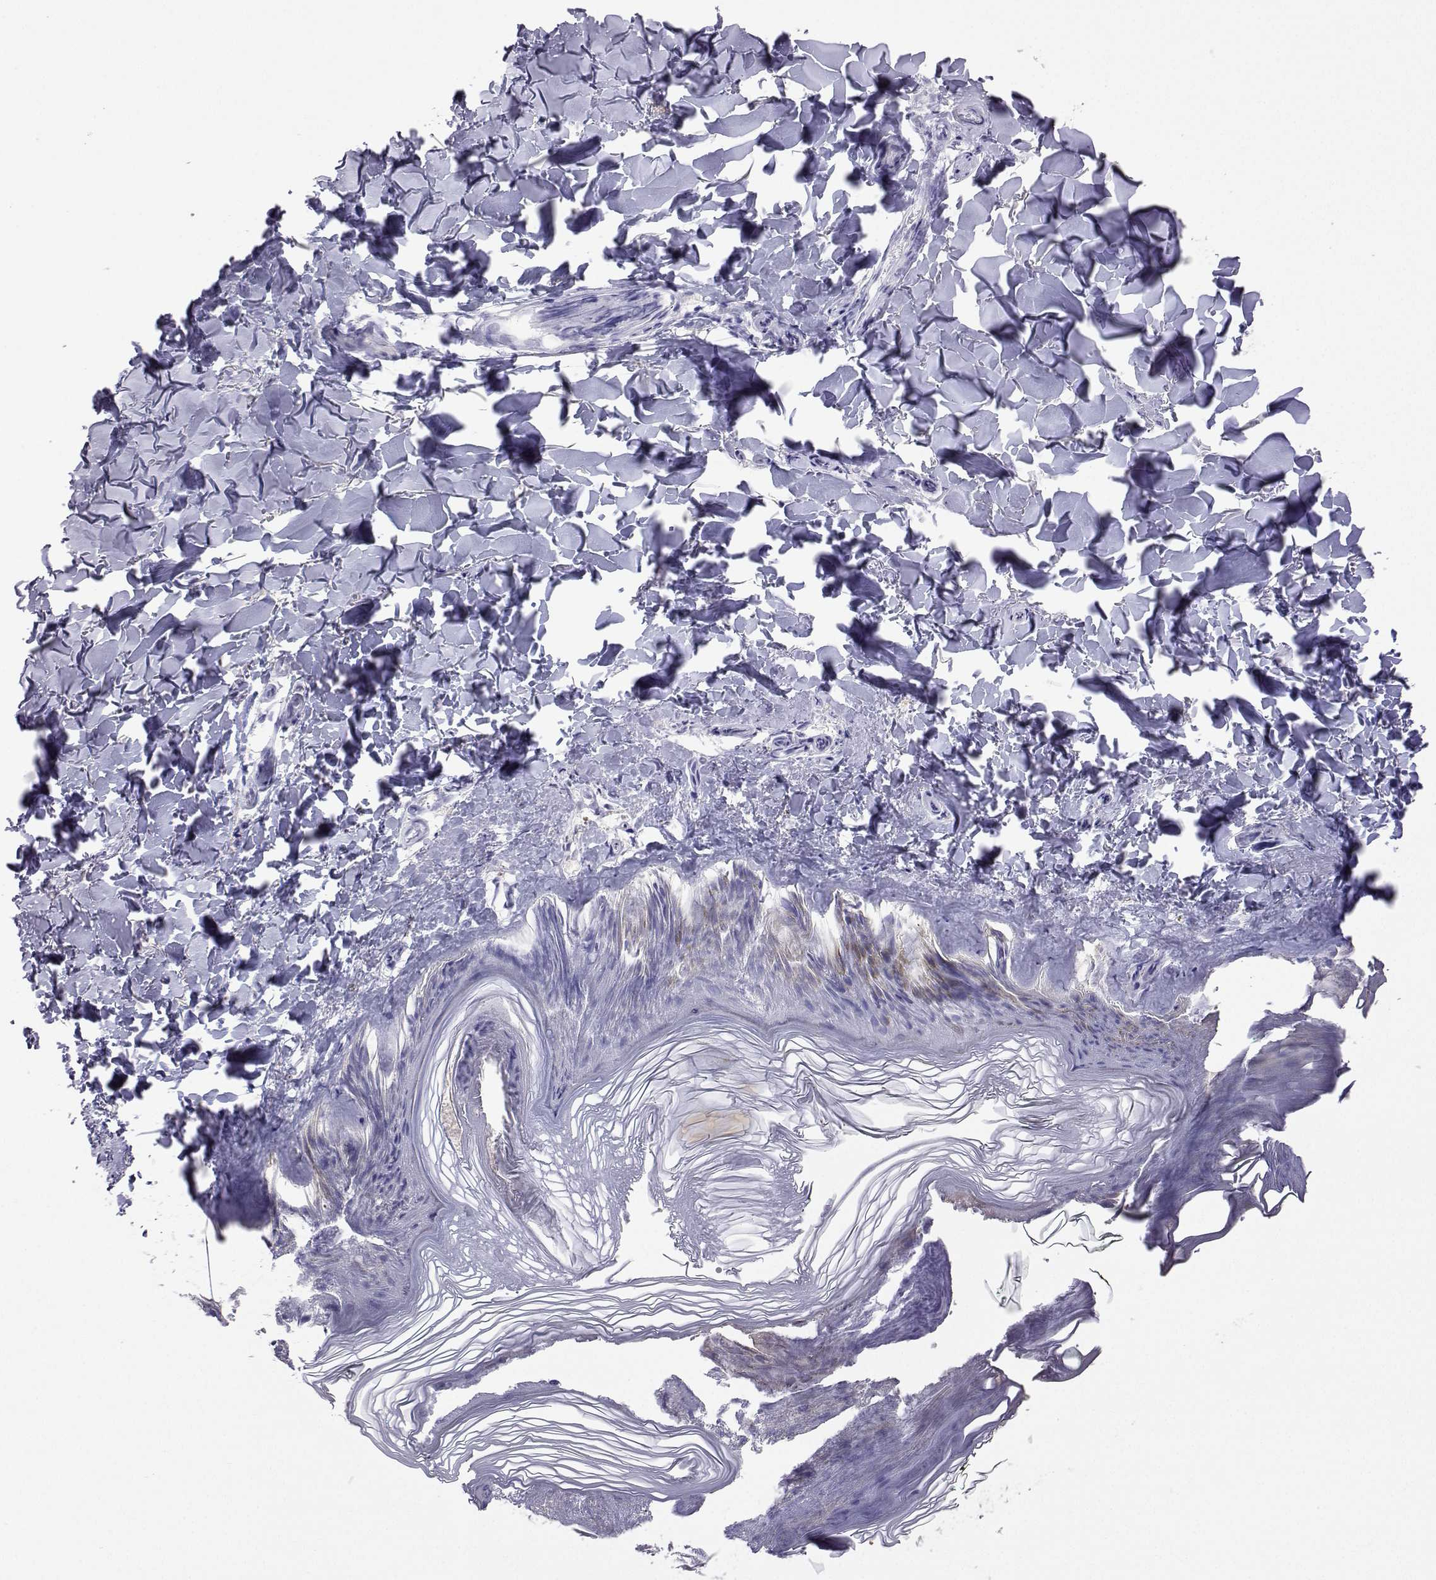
{"staining": {"intensity": "negative", "quantity": "none", "location": "none"}, "tissue": "skin", "cell_type": "Fibroblasts", "image_type": "normal", "snomed": [{"axis": "morphology", "description": "Normal tissue, NOS"}, {"axis": "topography", "description": "Skin"}, {"axis": "topography", "description": "Peripheral nerve tissue"}], "caption": "IHC histopathology image of benign human skin stained for a protein (brown), which exhibits no staining in fibroblasts.", "gene": "PLIN4", "patient": {"sex": "female", "age": 45}}